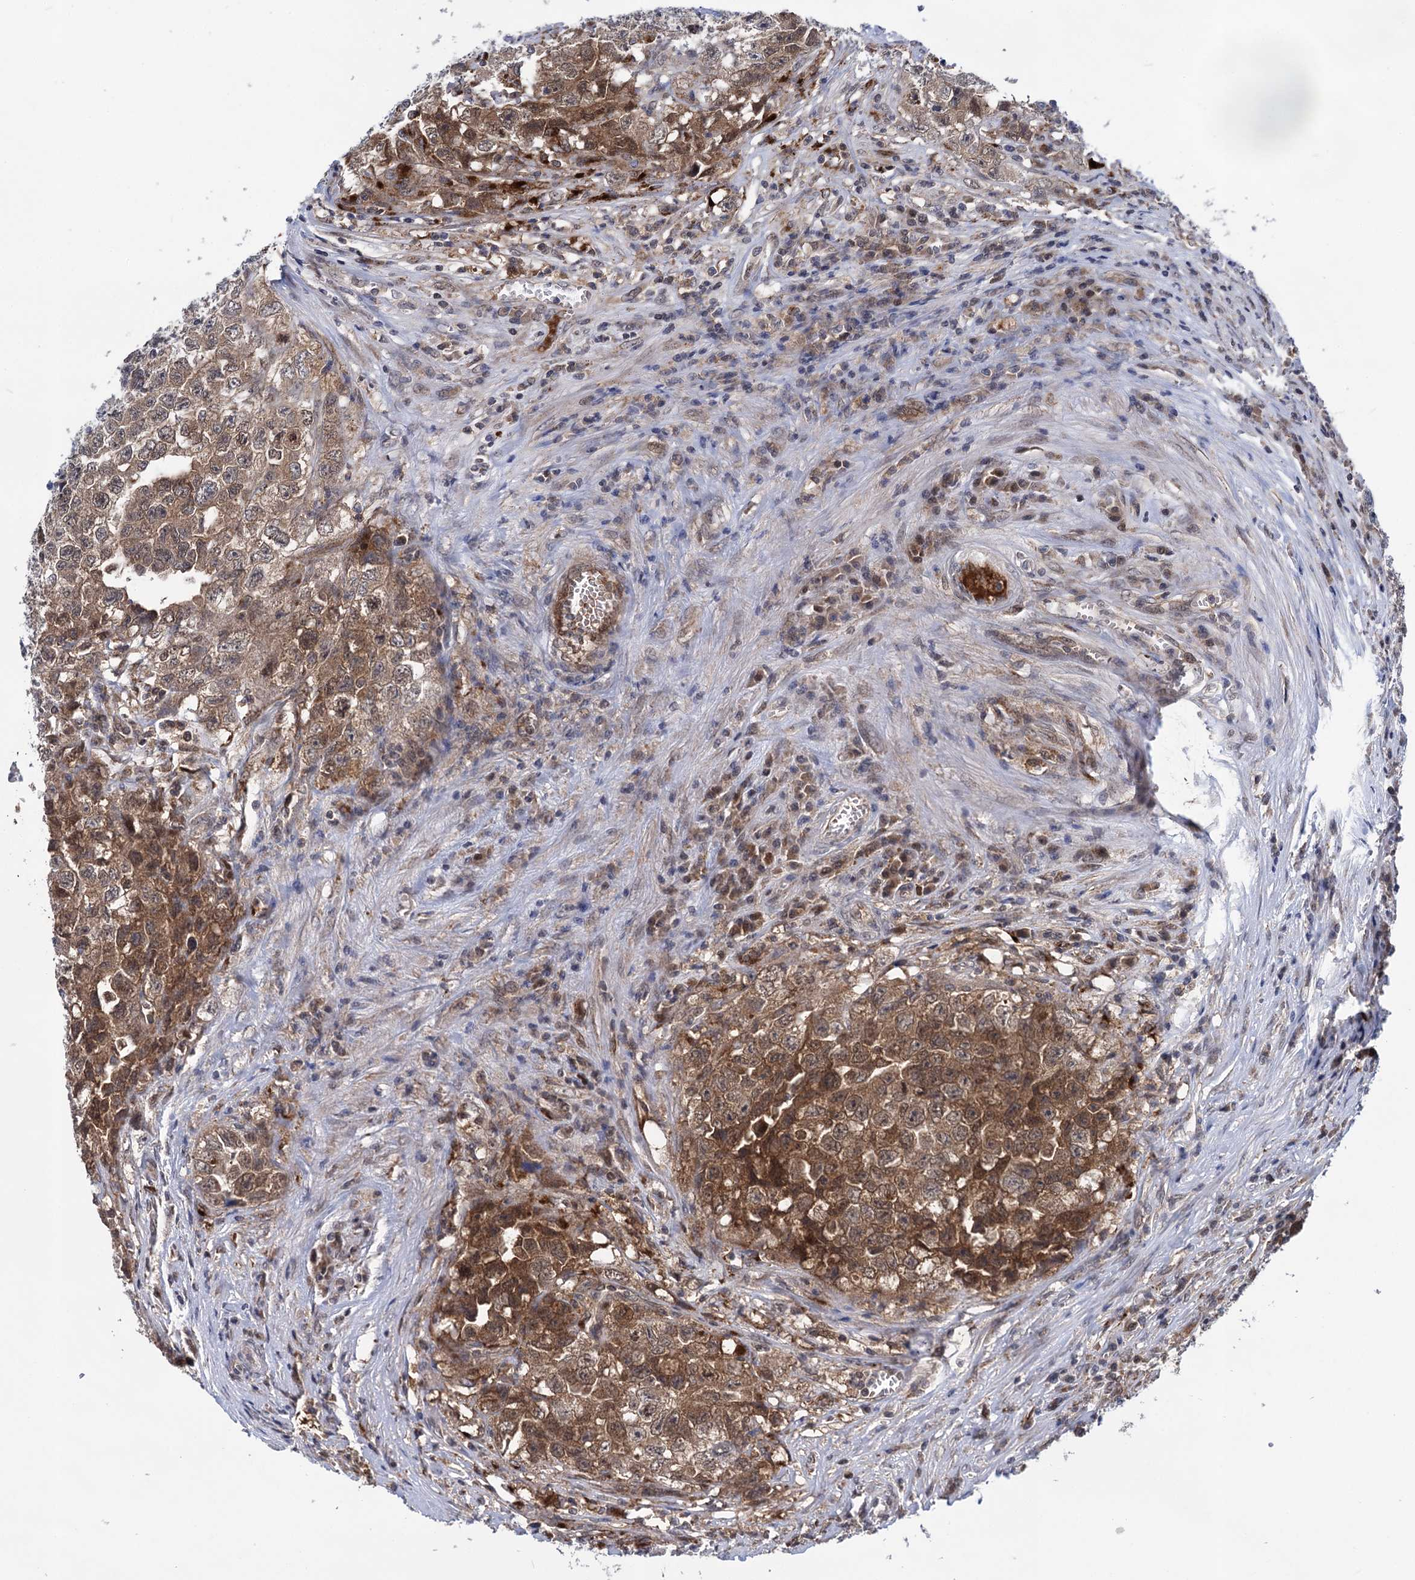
{"staining": {"intensity": "moderate", "quantity": ">75%", "location": "cytoplasmic/membranous"}, "tissue": "testis cancer", "cell_type": "Tumor cells", "image_type": "cancer", "snomed": [{"axis": "morphology", "description": "Seminoma, NOS"}, {"axis": "morphology", "description": "Carcinoma, Embryonal, NOS"}, {"axis": "topography", "description": "Testis"}], "caption": "Embryonal carcinoma (testis) stained with immunohistochemistry displays moderate cytoplasmic/membranous expression in about >75% of tumor cells. Using DAB (3,3'-diaminobenzidine) (brown) and hematoxylin (blue) stains, captured at high magnification using brightfield microscopy.", "gene": "GLO1", "patient": {"sex": "male", "age": 43}}